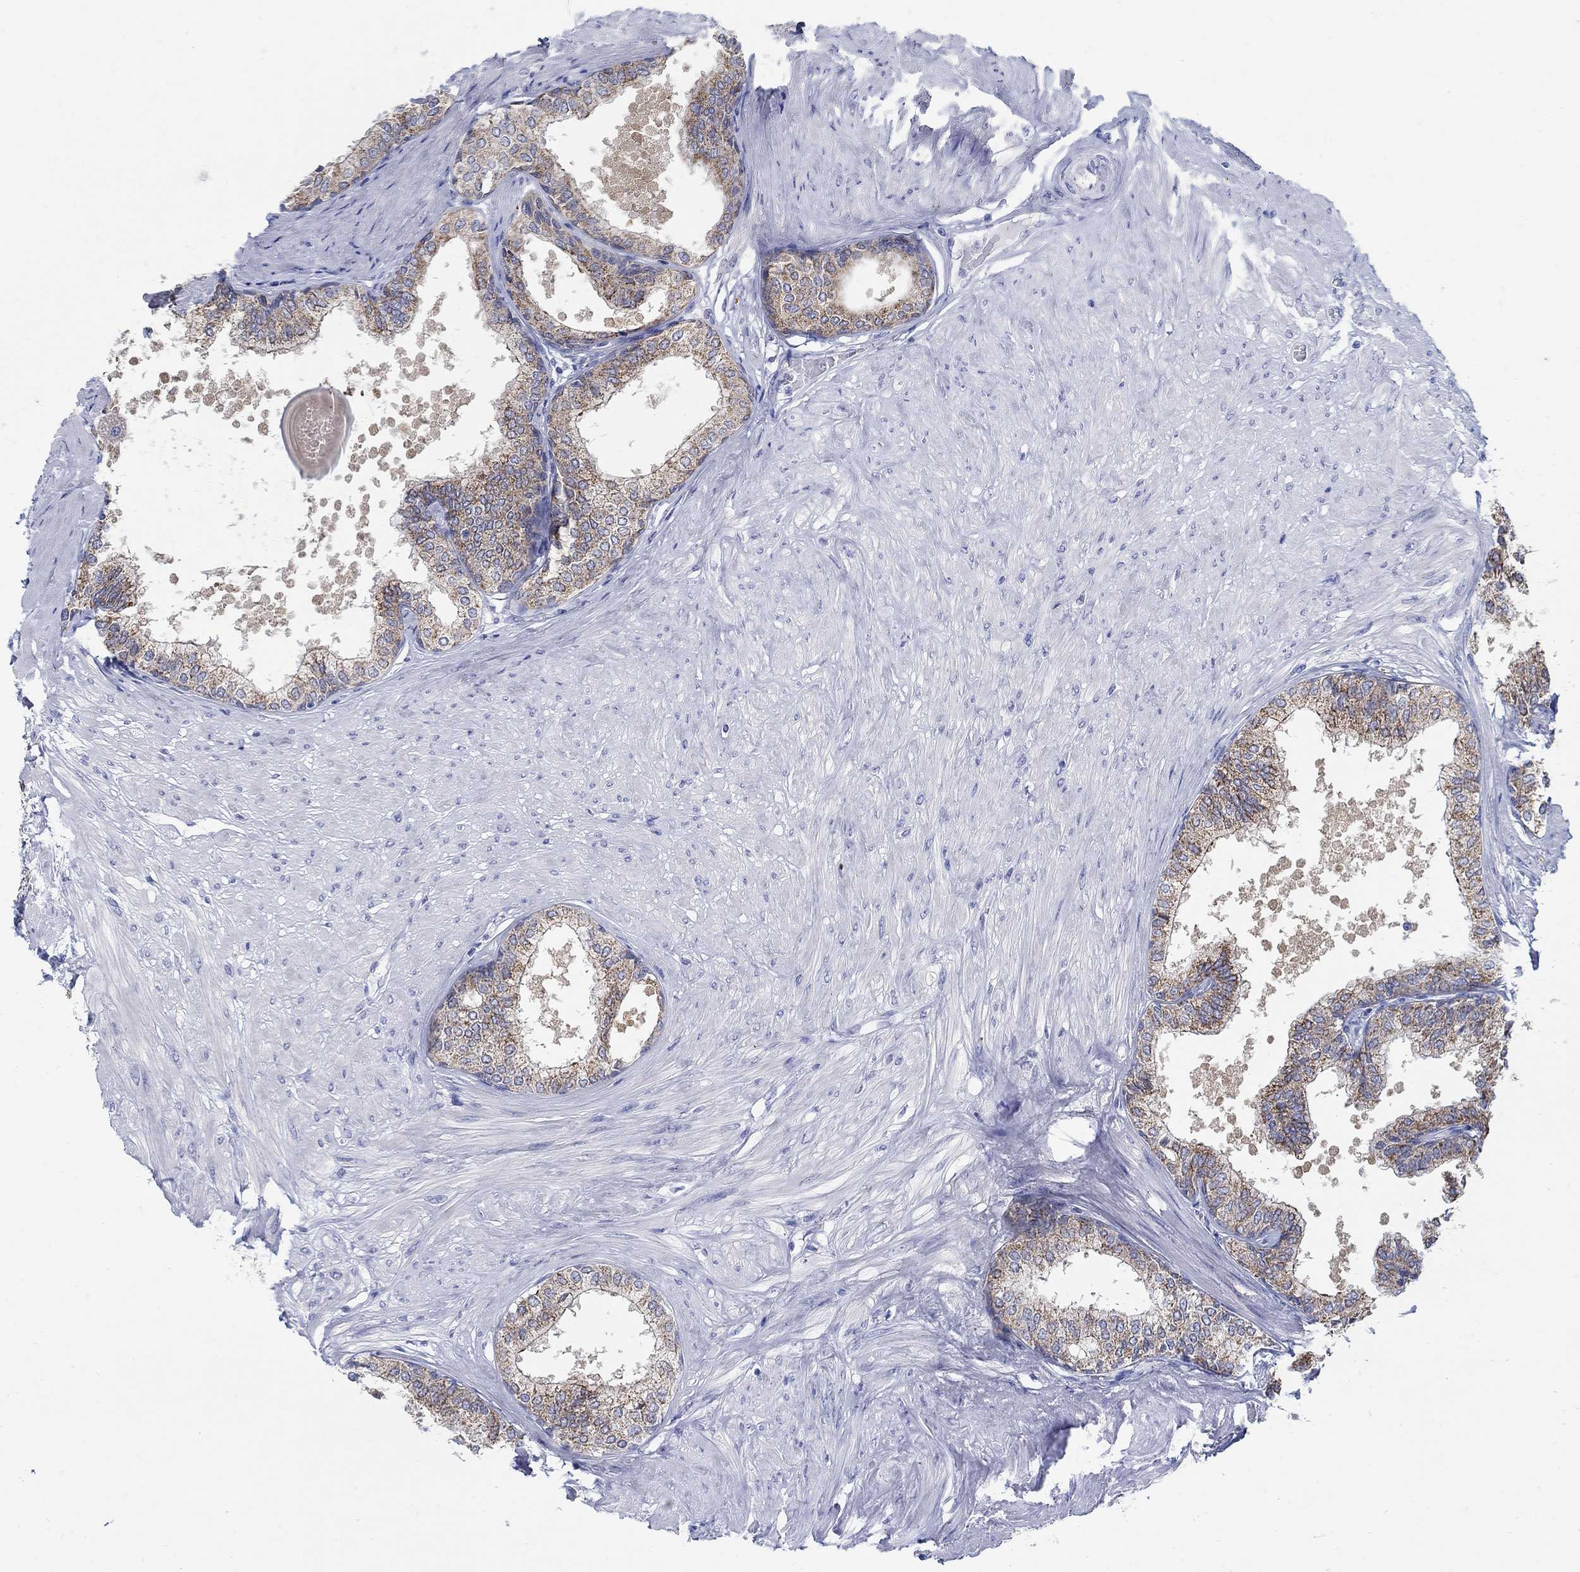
{"staining": {"intensity": "moderate", "quantity": "25%-75%", "location": "cytoplasmic/membranous"}, "tissue": "prostate", "cell_type": "Glandular cells", "image_type": "normal", "snomed": [{"axis": "morphology", "description": "Normal tissue, NOS"}, {"axis": "topography", "description": "Prostate"}], "caption": "Protein expression by immunohistochemistry (IHC) shows moderate cytoplasmic/membranous expression in approximately 25%-75% of glandular cells in normal prostate.", "gene": "ZDHHC14", "patient": {"sex": "male", "age": 63}}